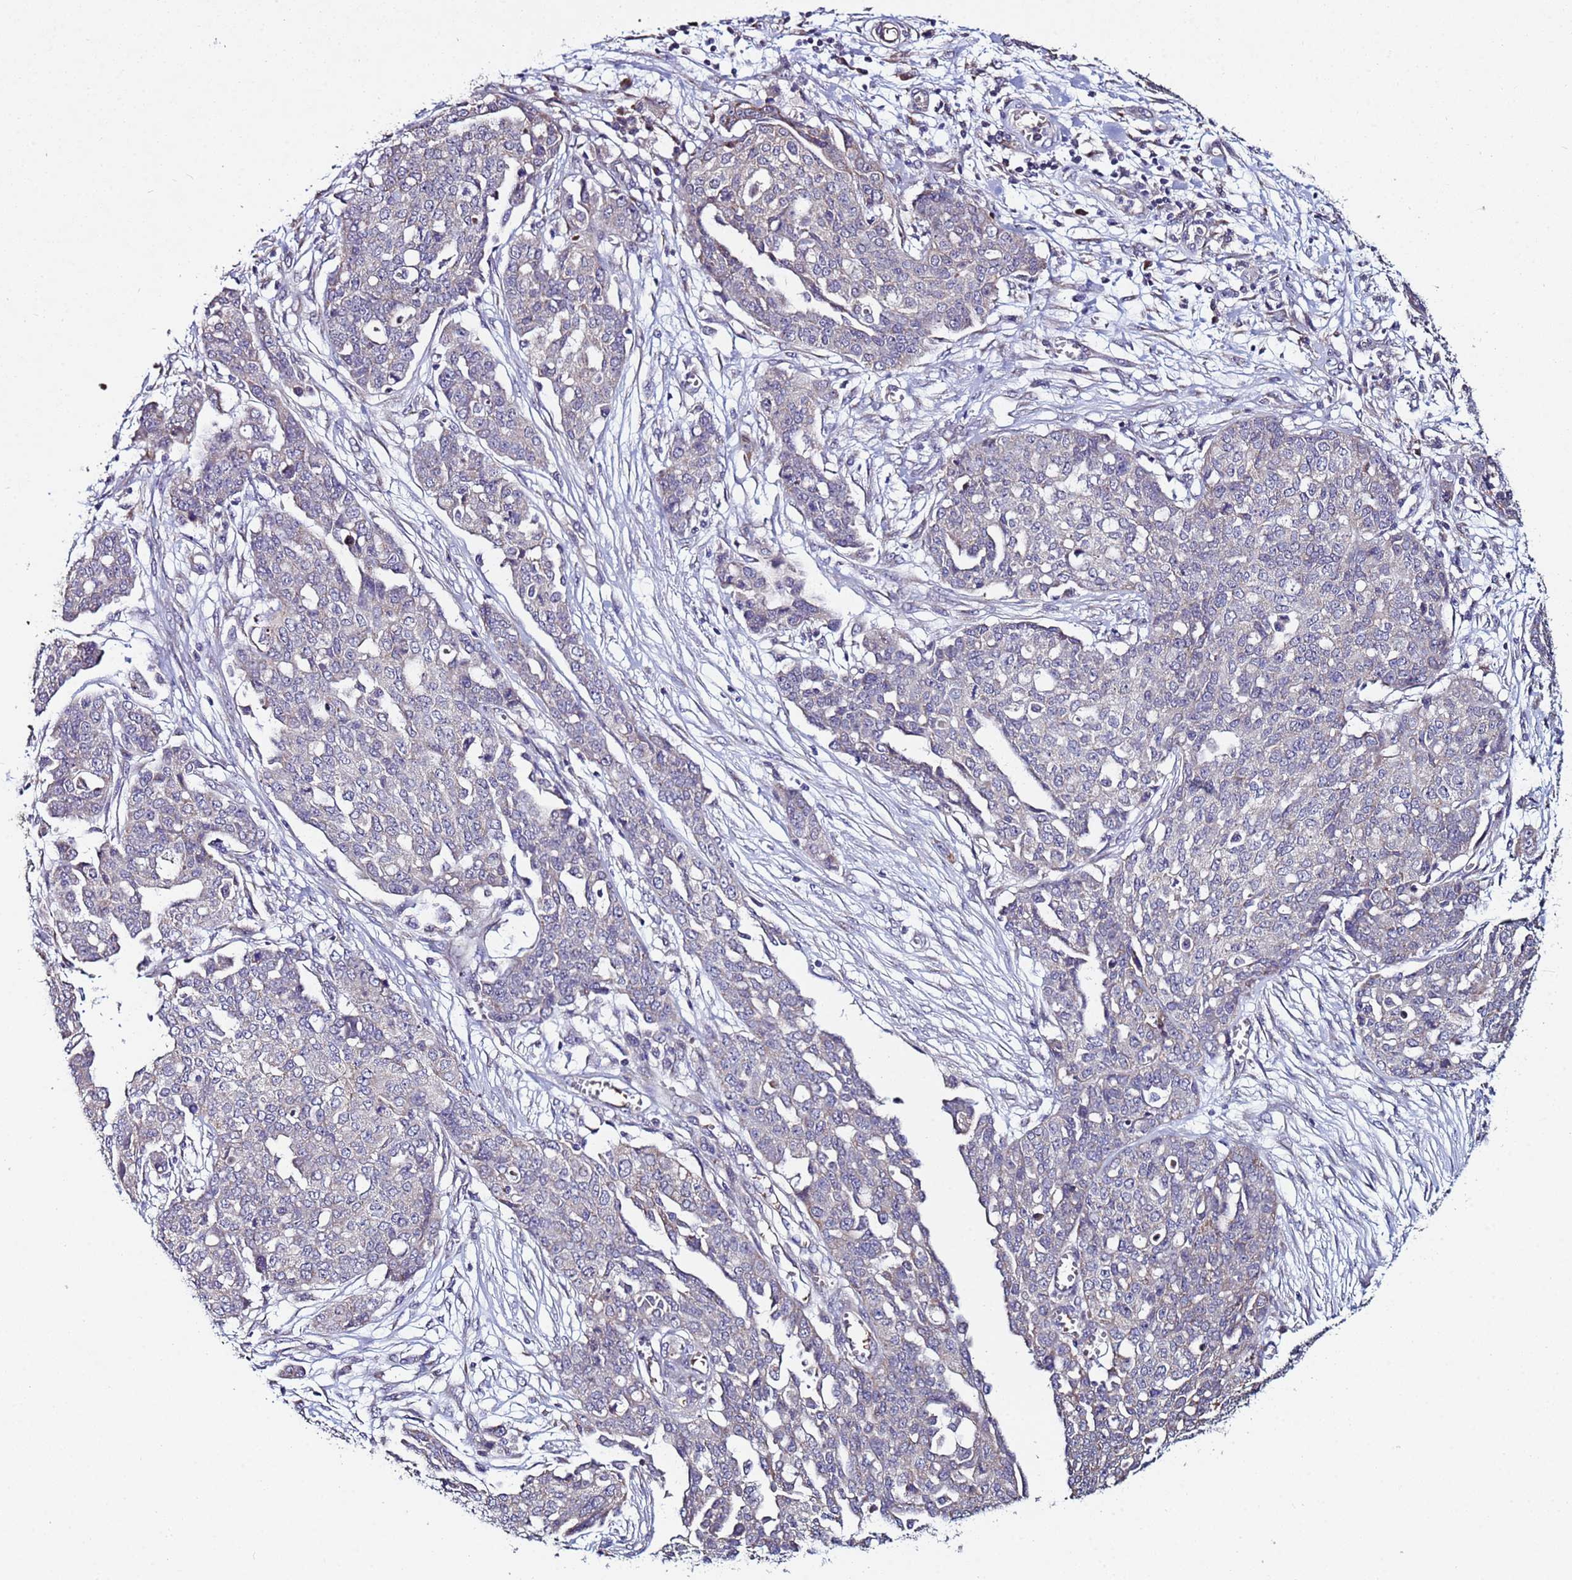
{"staining": {"intensity": "negative", "quantity": "none", "location": "none"}, "tissue": "ovarian cancer", "cell_type": "Tumor cells", "image_type": "cancer", "snomed": [{"axis": "morphology", "description": "Cystadenocarcinoma, serous, NOS"}, {"axis": "topography", "description": "Soft tissue"}, {"axis": "topography", "description": "Ovary"}], "caption": "The histopathology image shows no significant expression in tumor cells of ovarian cancer.", "gene": "CLHC1", "patient": {"sex": "female", "age": 57}}